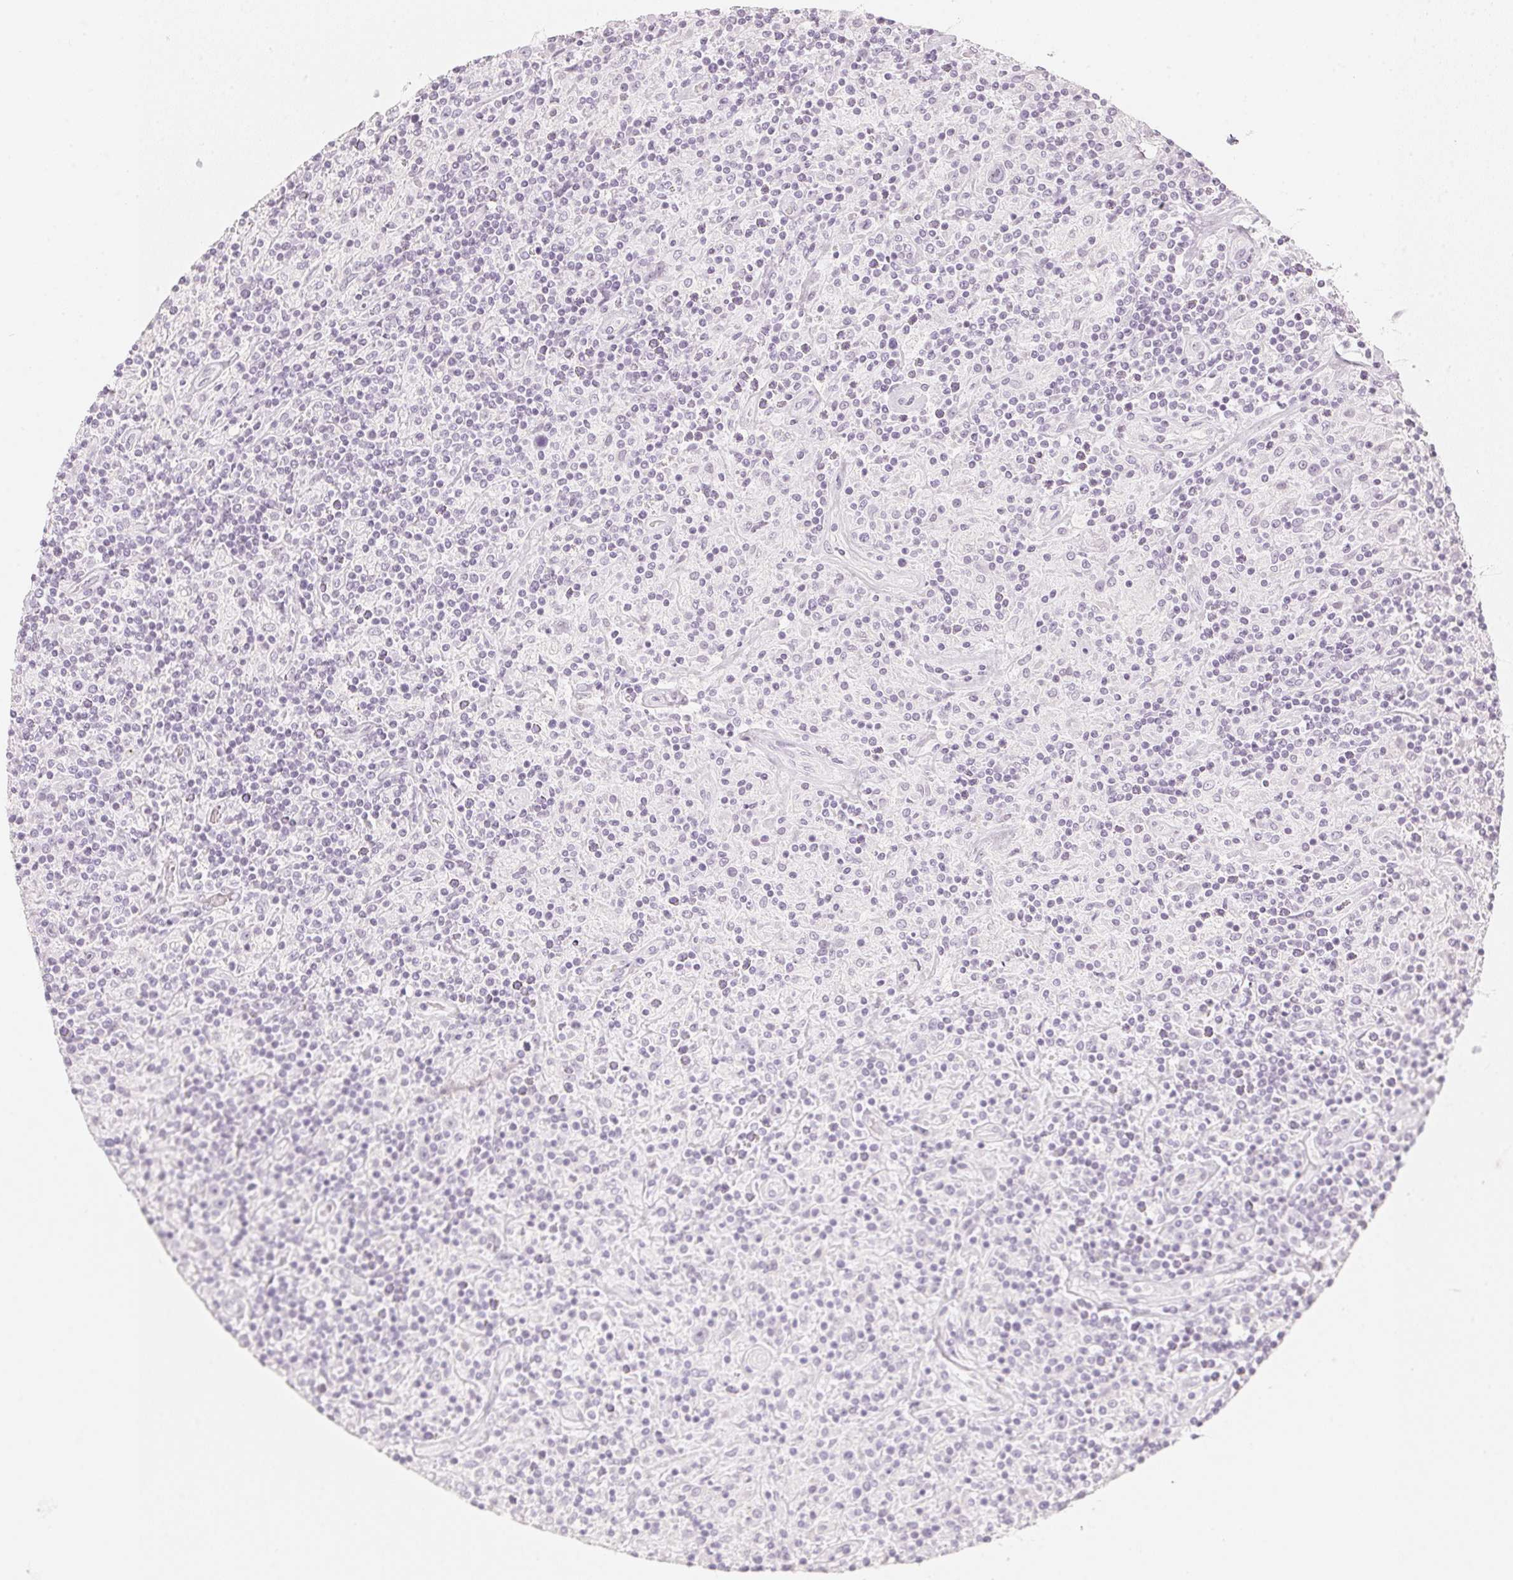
{"staining": {"intensity": "negative", "quantity": "none", "location": "none"}, "tissue": "lymphoma", "cell_type": "Tumor cells", "image_type": "cancer", "snomed": [{"axis": "morphology", "description": "Hodgkin's disease, NOS"}, {"axis": "topography", "description": "Lymph node"}], "caption": "The image demonstrates no significant positivity in tumor cells of Hodgkin's disease. (DAB immunohistochemistry visualized using brightfield microscopy, high magnification).", "gene": "SLC22A8", "patient": {"sex": "male", "age": 70}}